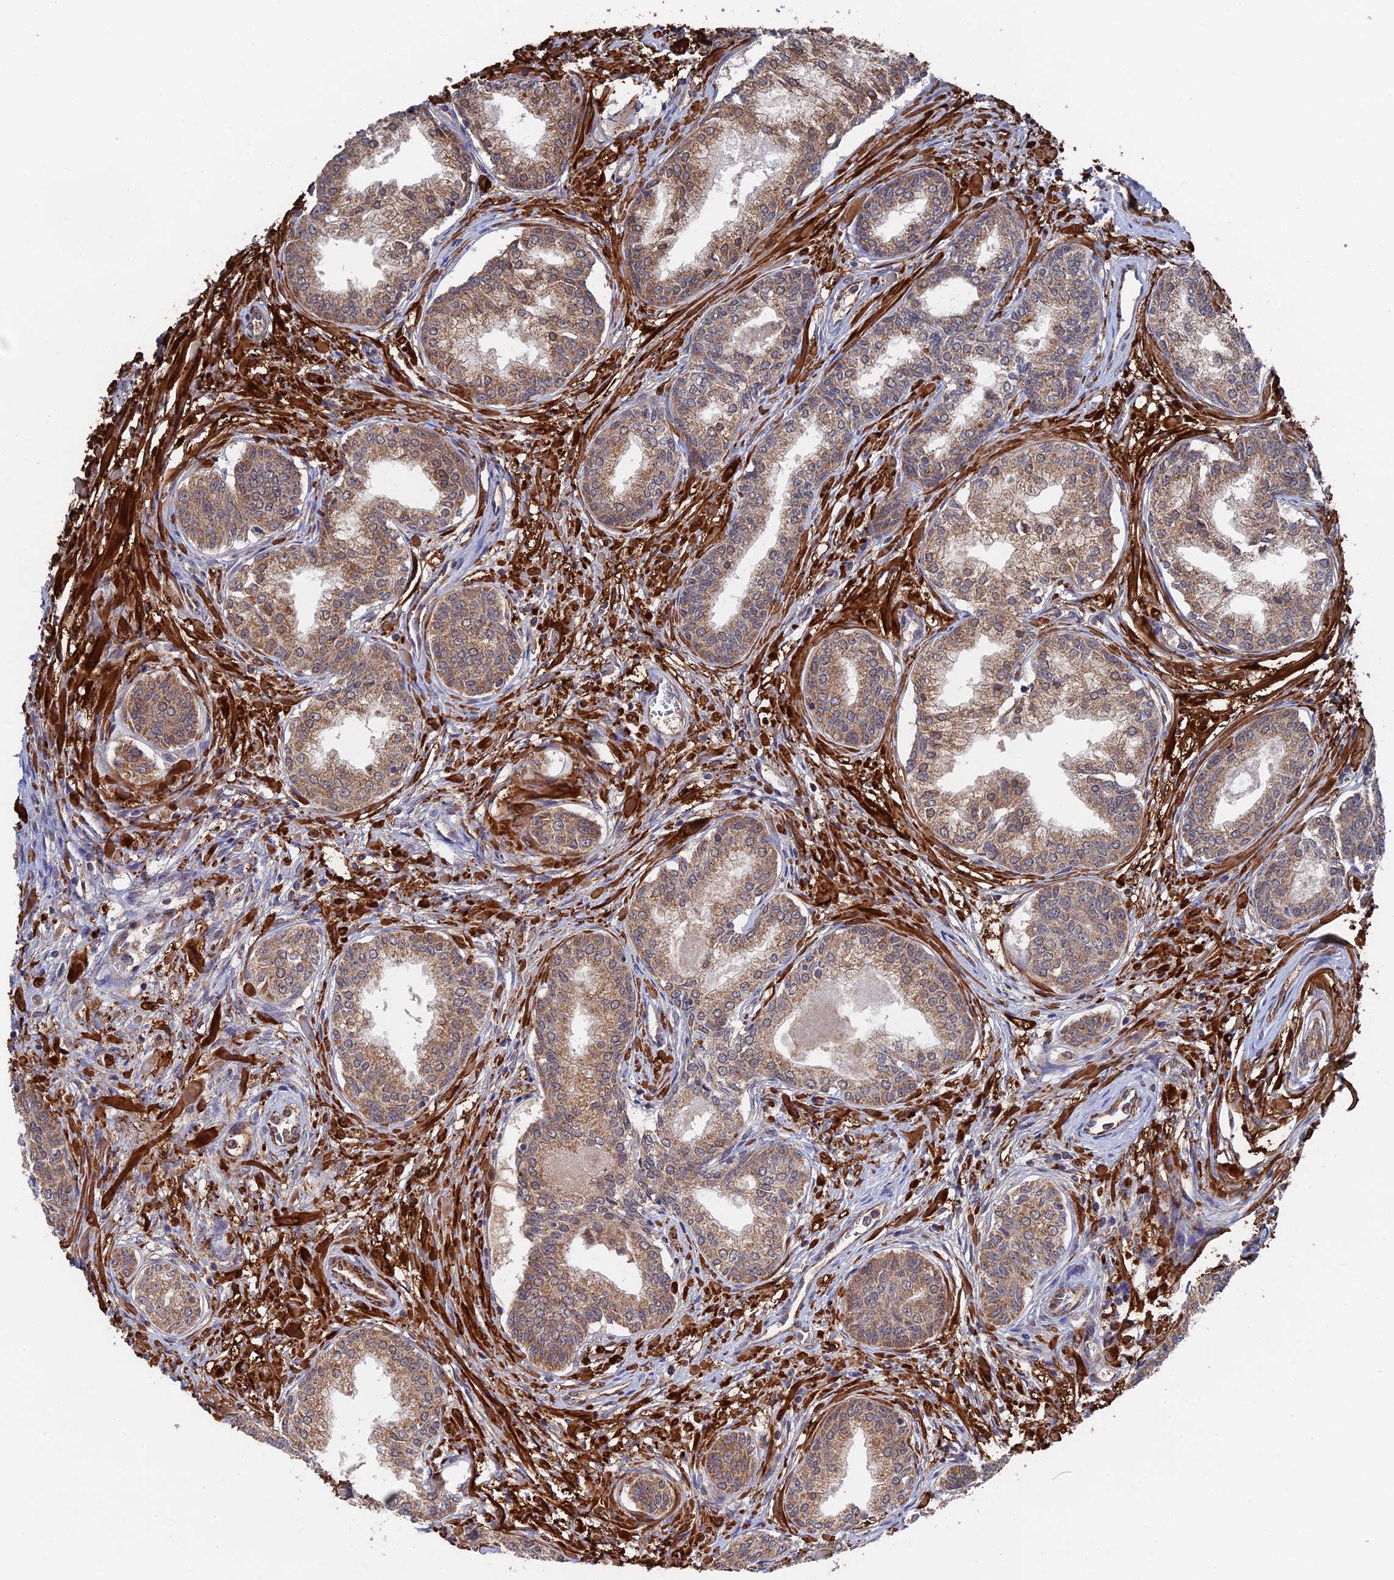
{"staining": {"intensity": "moderate", "quantity": ">75%", "location": "cytoplasmic/membranous"}, "tissue": "prostate cancer", "cell_type": "Tumor cells", "image_type": "cancer", "snomed": [{"axis": "morphology", "description": "Adenocarcinoma, High grade"}, {"axis": "topography", "description": "Prostate"}], "caption": "Immunohistochemistry (IHC) staining of prostate adenocarcinoma (high-grade), which shows medium levels of moderate cytoplasmic/membranous staining in about >75% of tumor cells indicating moderate cytoplasmic/membranous protein staining. The staining was performed using DAB (3,3'-diaminobenzidine) (brown) for protein detection and nuclei were counterstained in hematoxylin (blue).", "gene": "ZNF320", "patient": {"sex": "male", "age": 67}}